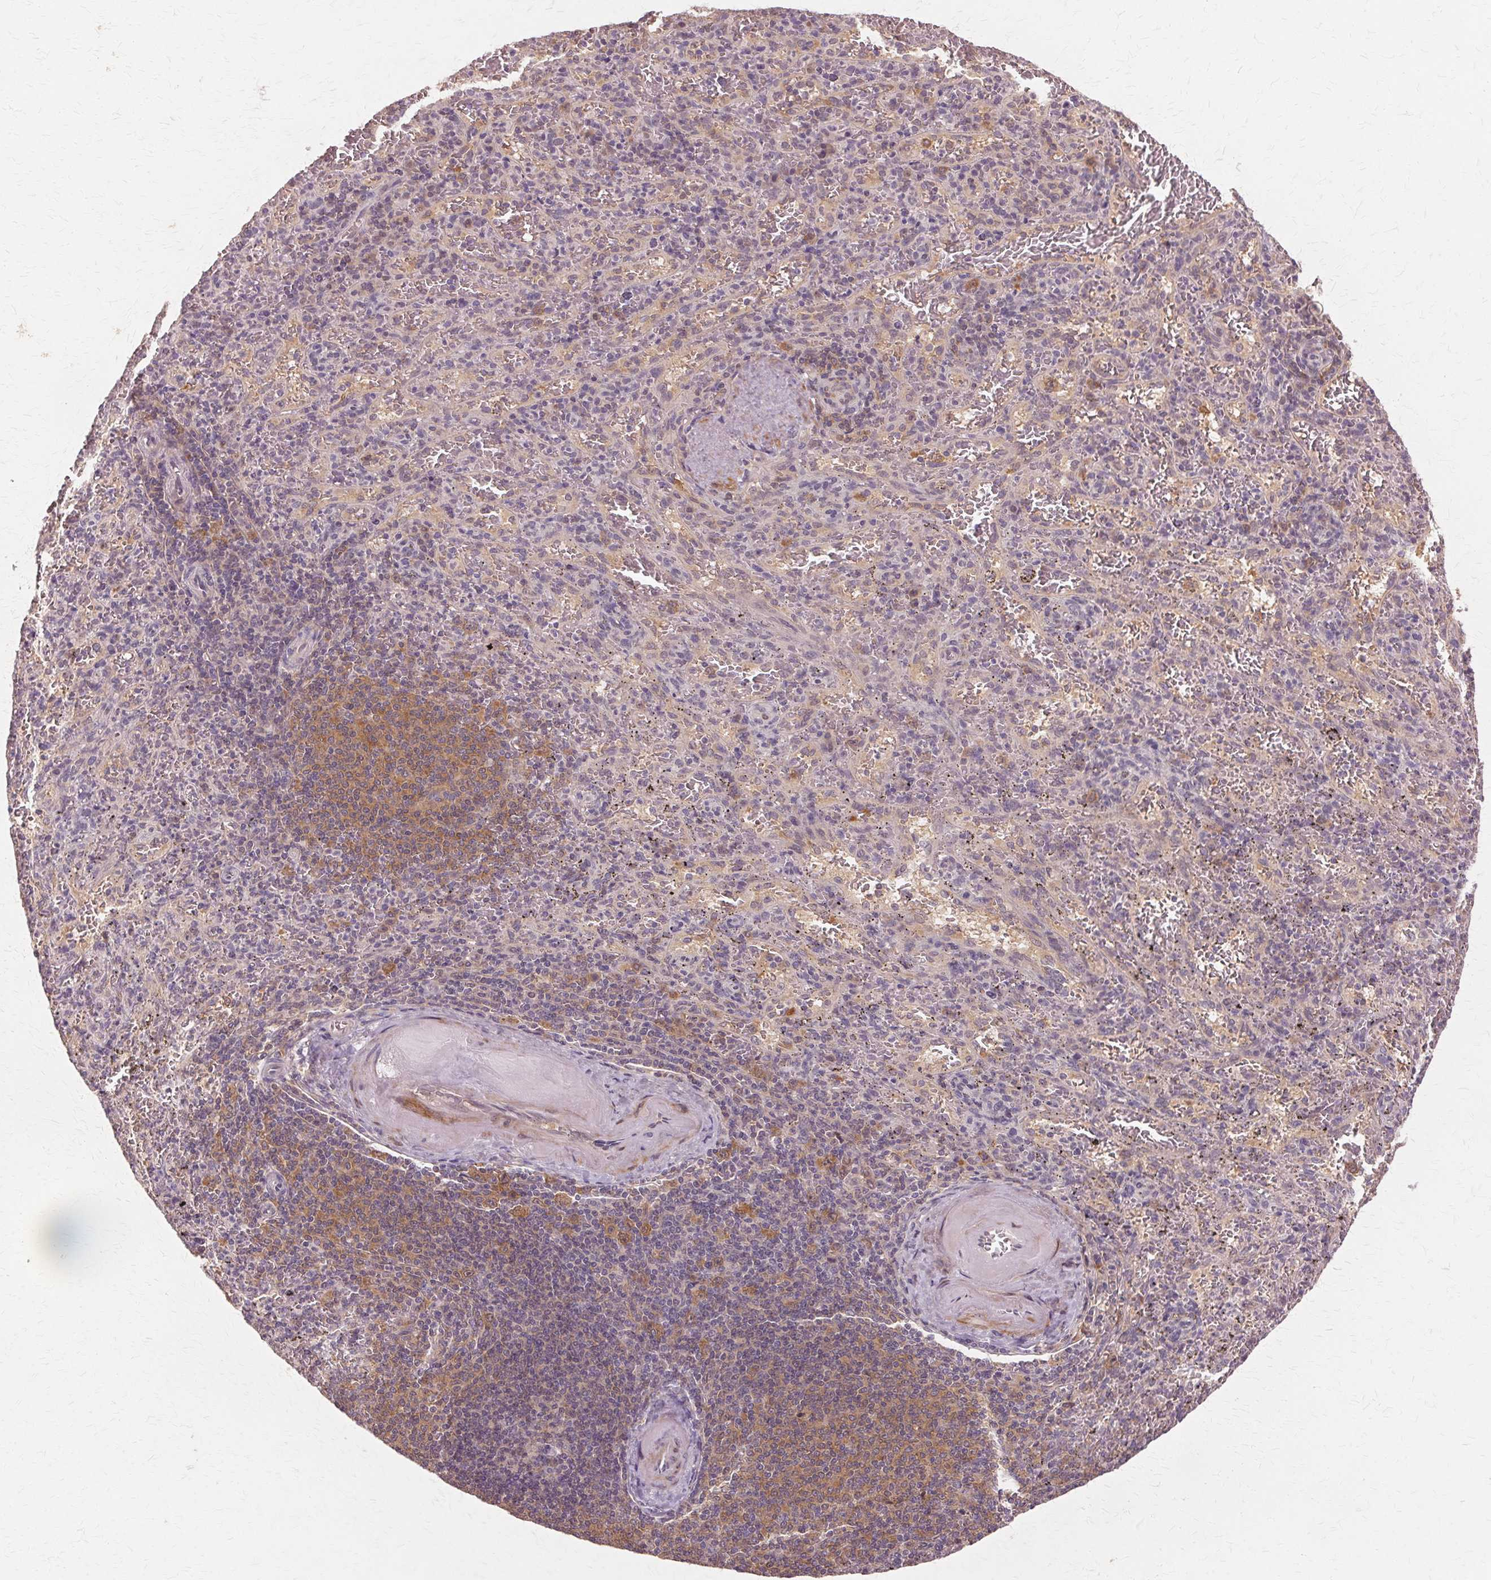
{"staining": {"intensity": "negative", "quantity": "none", "location": "none"}, "tissue": "spleen", "cell_type": "Cells in red pulp", "image_type": "normal", "snomed": [{"axis": "morphology", "description": "Normal tissue, NOS"}, {"axis": "topography", "description": "Spleen"}], "caption": "Immunohistochemistry of normal spleen demonstrates no staining in cells in red pulp.", "gene": "PRMT5", "patient": {"sex": "male", "age": 57}}